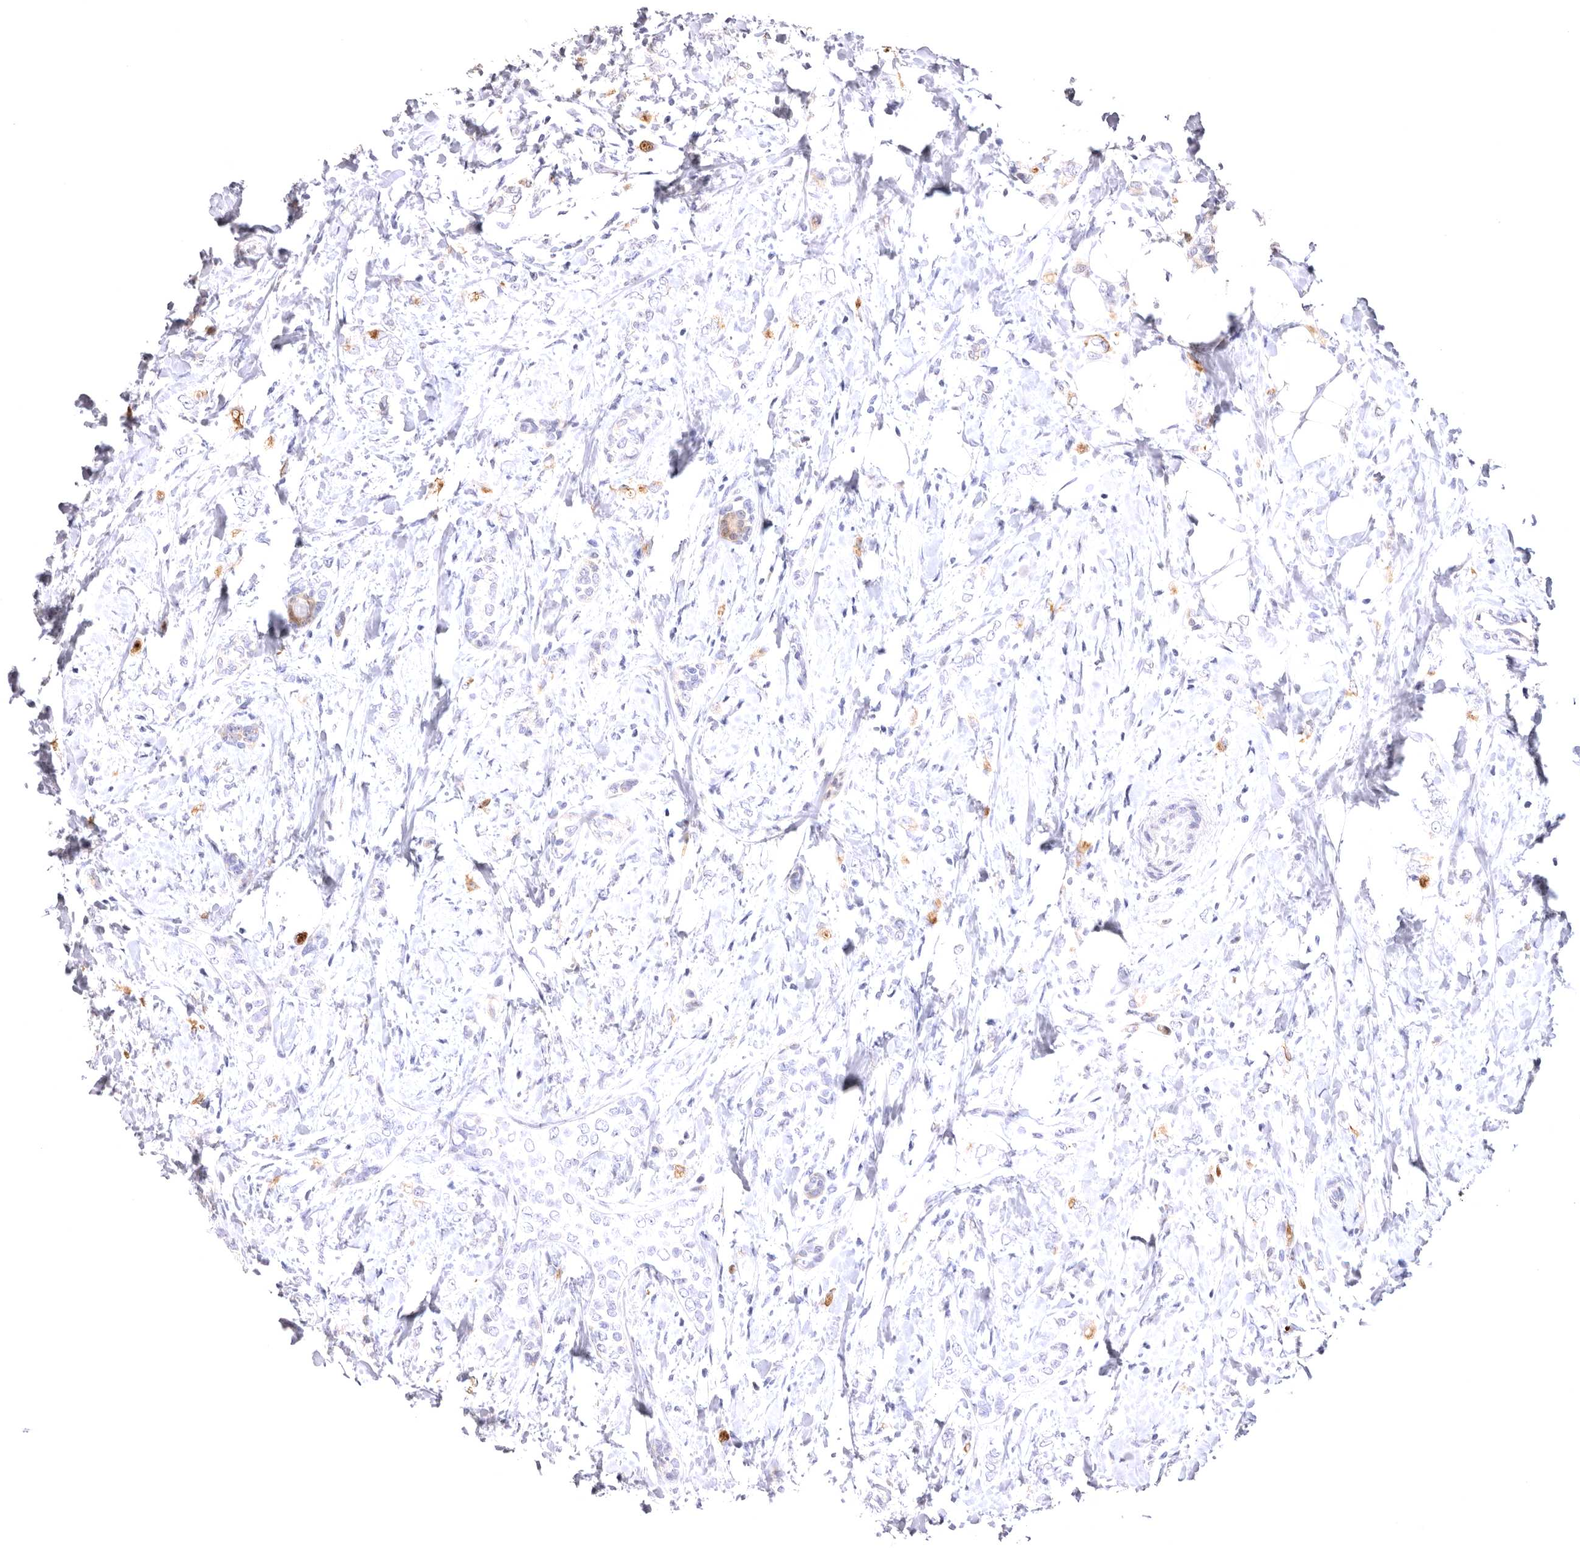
{"staining": {"intensity": "negative", "quantity": "none", "location": "none"}, "tissue": "breast cancer", "cell_type": "Tumor cells", "image_type": "cancer", "snomed": [{"axis": "morphology", "description": "Normal tissue, NOS"}, {"axis": "morphology", "description": "Lobular carcinoma"}, {"axis": "topography", "description": "Breast"}], "caption": "A high-resolution histopathology image shows immunohistochemistry staining of lobular carcinoma (breast), which reveals no significant positivity in tumor cells. (DAB immunohistochemistry (IHC) with hematoxylin counter stain).", "gene": "VPS45", "patient": {"sex": "female", "age": 47}}